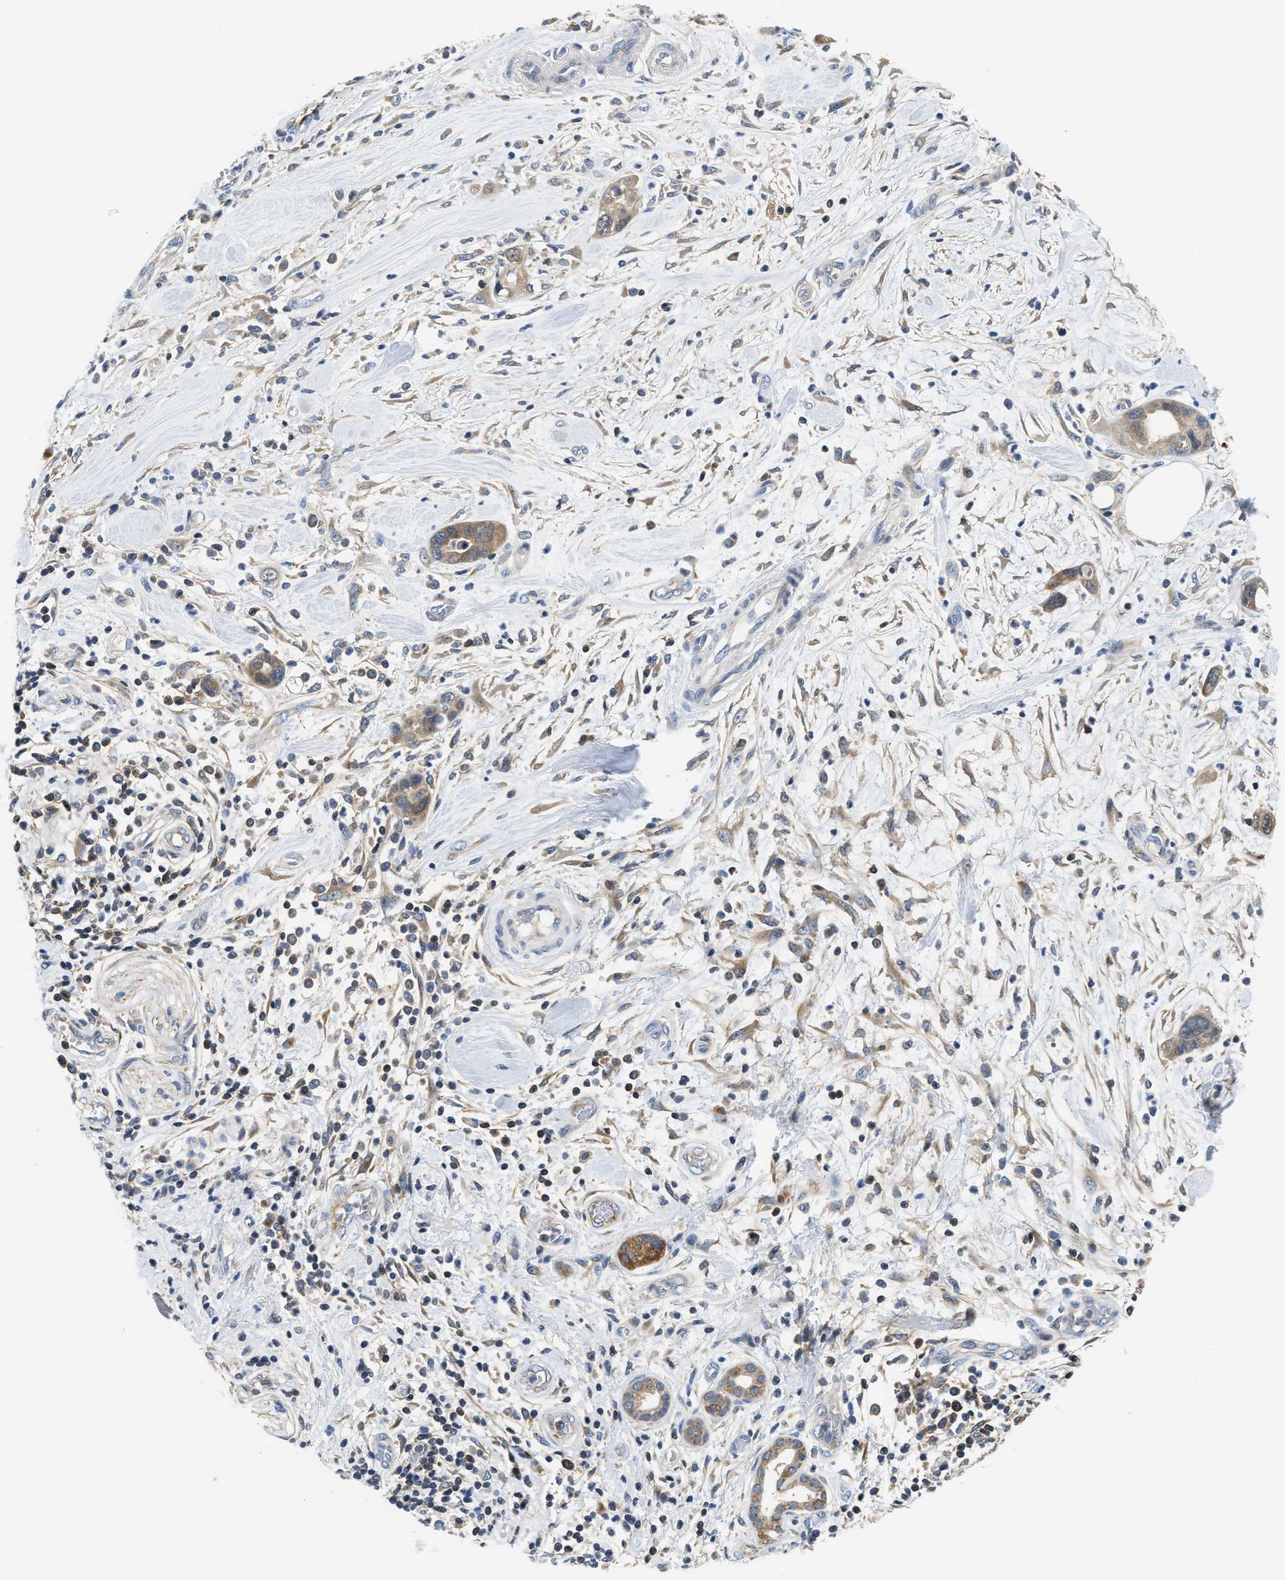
{"staining": {"intensity": "weak", "quantity": ">75%", "location": "cytoplasmic/membranous"}, "tissue": "pancreatic cancer", "cell_type": "Tumor cells", "image_type": "cancer", "snomed": [{"axis": "morphology", "description": "Adenocarcinoma, NOS"}, {"axis": "topography", "description": "Pancreas"}], "caption": "A photomicrograph of pancreatic cancer (adenocarcinoma) stained for a protein reveals weak cytoplasmic/membranous brown staining in tumor cells. Immunohistochemistry stains the protein of interest in brown and the nuclei are stained blue.", "gene": "CCM2", "patient": {"sex": "female", "age": 70}}